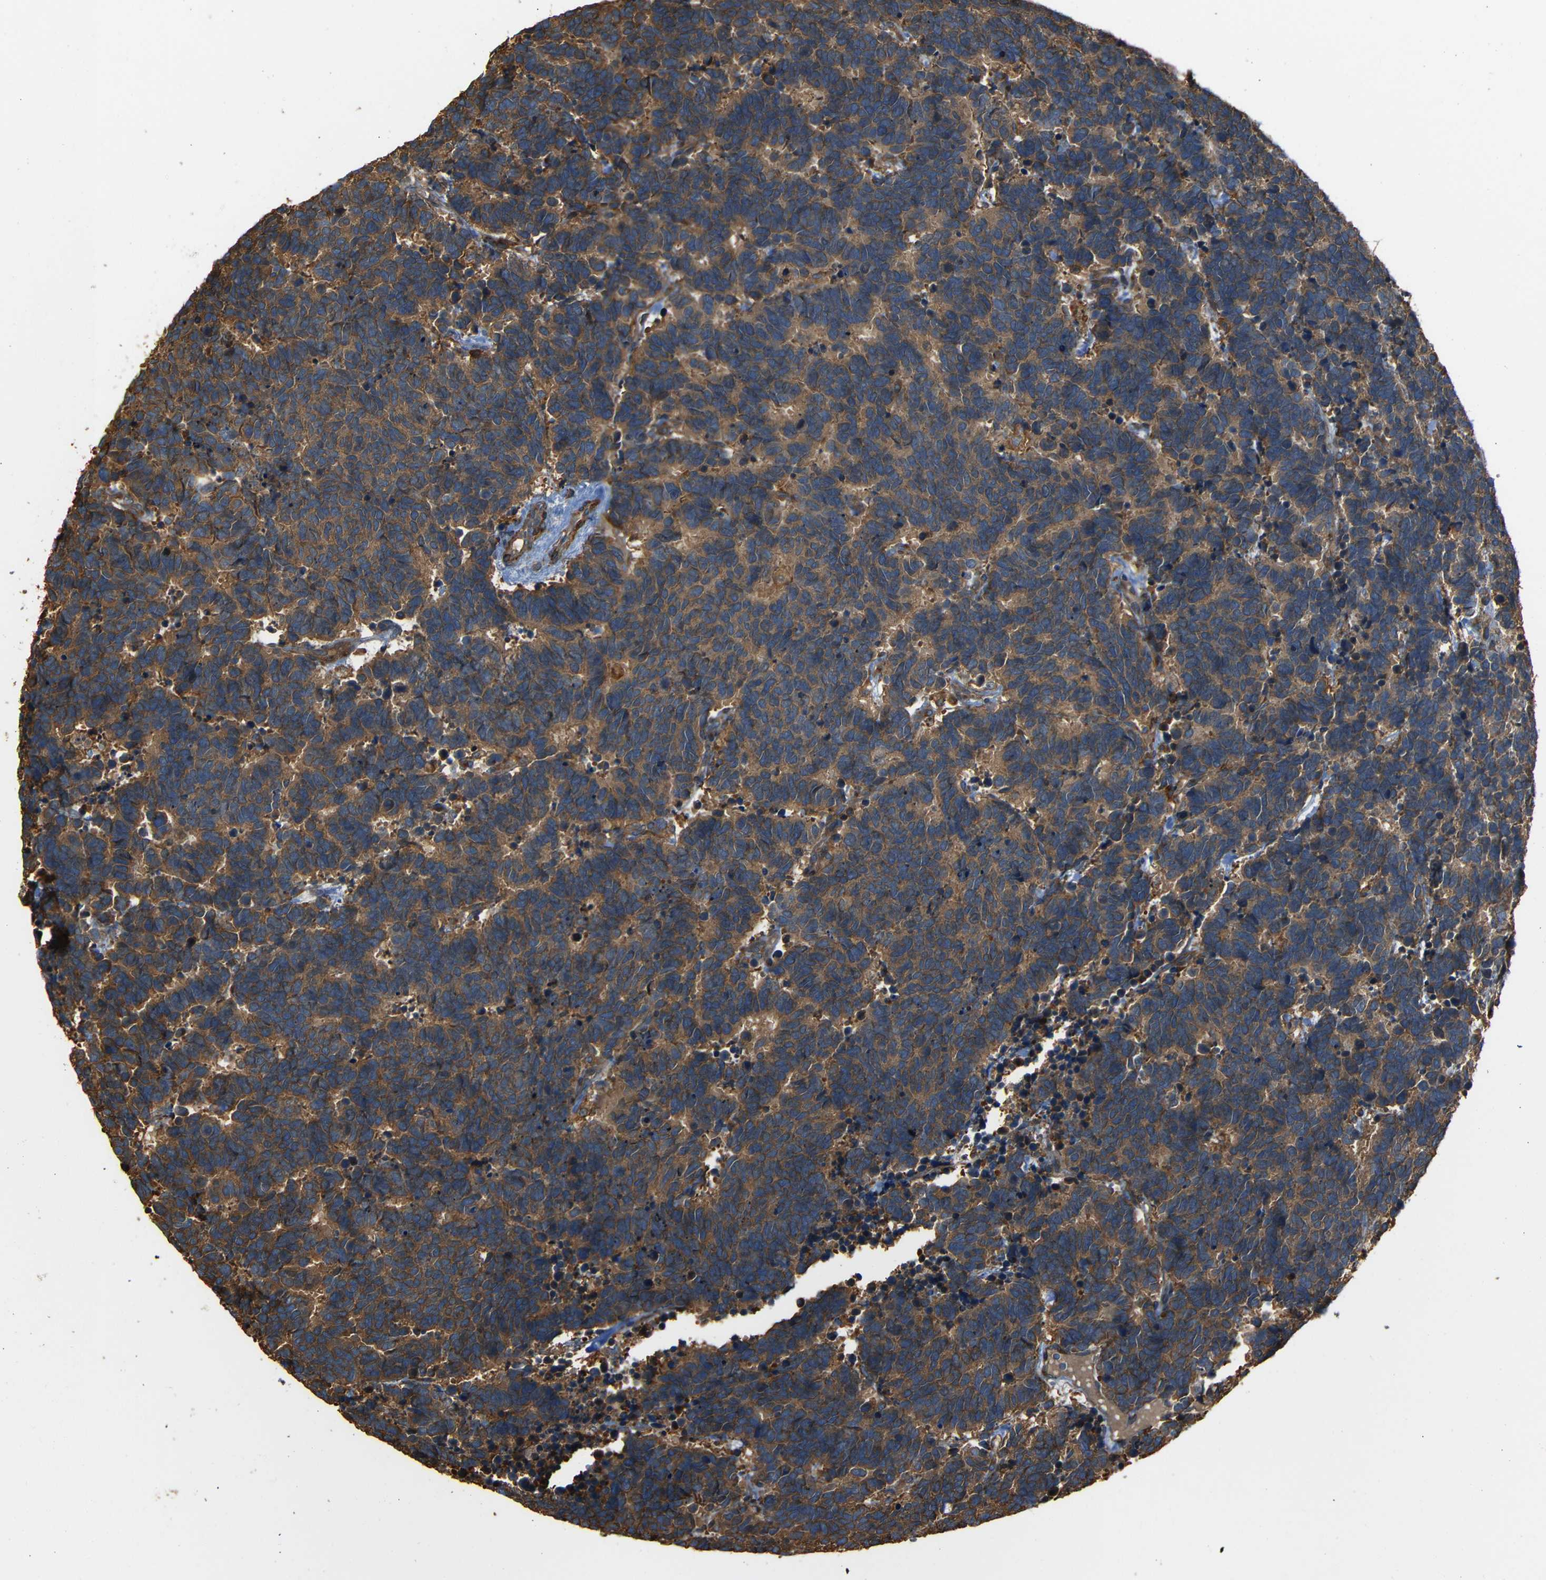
{"staining": {"intensity": "moderate", "quantity": ">75%", "location": "cytoplasmic/membranous"}, "tissue": "carcinoid", "cell_type": "Tumor cells", "image_type": "cancer", "snomed": [{"axis": "morphology", "description": "Carcinoma, NOS"}, {"axis": "morphology", "description": "Carcinoid, malignant, NOS"}, {"axis": "topography", "description": "Urinary bladder"}], "caption": "This is an image of IHC staining of malignant carcinoid, which shows moderate positivity in the cytoplasmic/membranous of tumor cells.", "gene": "ADGRE5", "patient": {"sex": "male", "age": 57}}